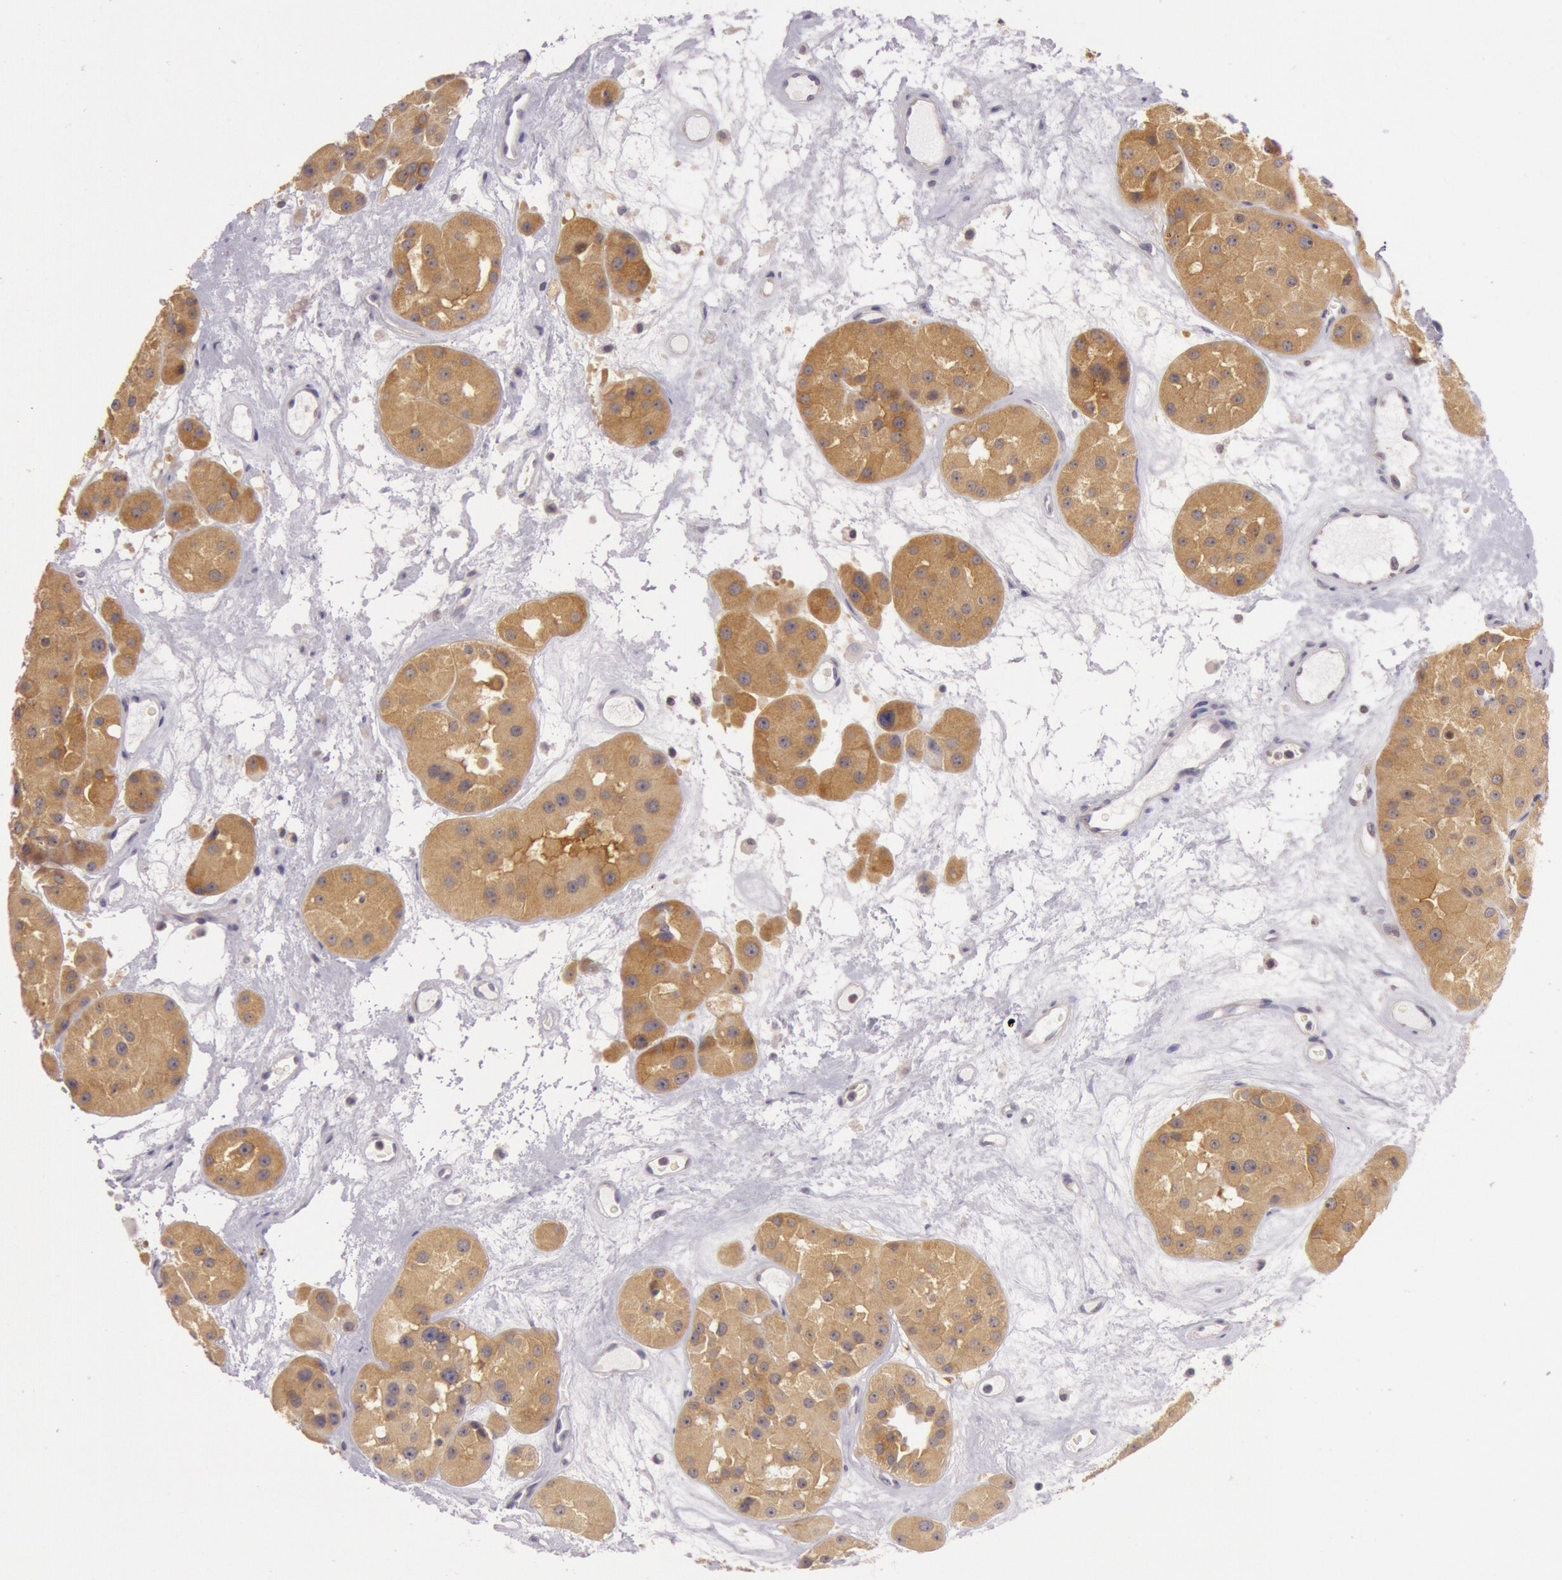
{"staining": {"intensity": "strong", "quantity": ">75%", "location": "cytoplasmic/membranous,nuclear"}, "tissue": "renal cancer", "cell_type": "Tumor cells", "image_type": "cancer", "snomed": [{"axis": "morphology", "description": "Adenocarcinoma, uncertain malignant potential"}, {"axis": "topography", "description": "Kidney"}], "caption": "Immunohistochemistry image of neoplastic tissue: renal adenocarcinoma,  uncertain malignant potential stained using immunohistochemistry reveals high levels of strong protein expression localized specifically in the cytoplasmic/membranous and nuclear of tumor cells, appearing as a cytoplasmic/membranous and nuclear brown color.", "gene": "CDK16", "patient": {"sex": "male", "age": 63}}